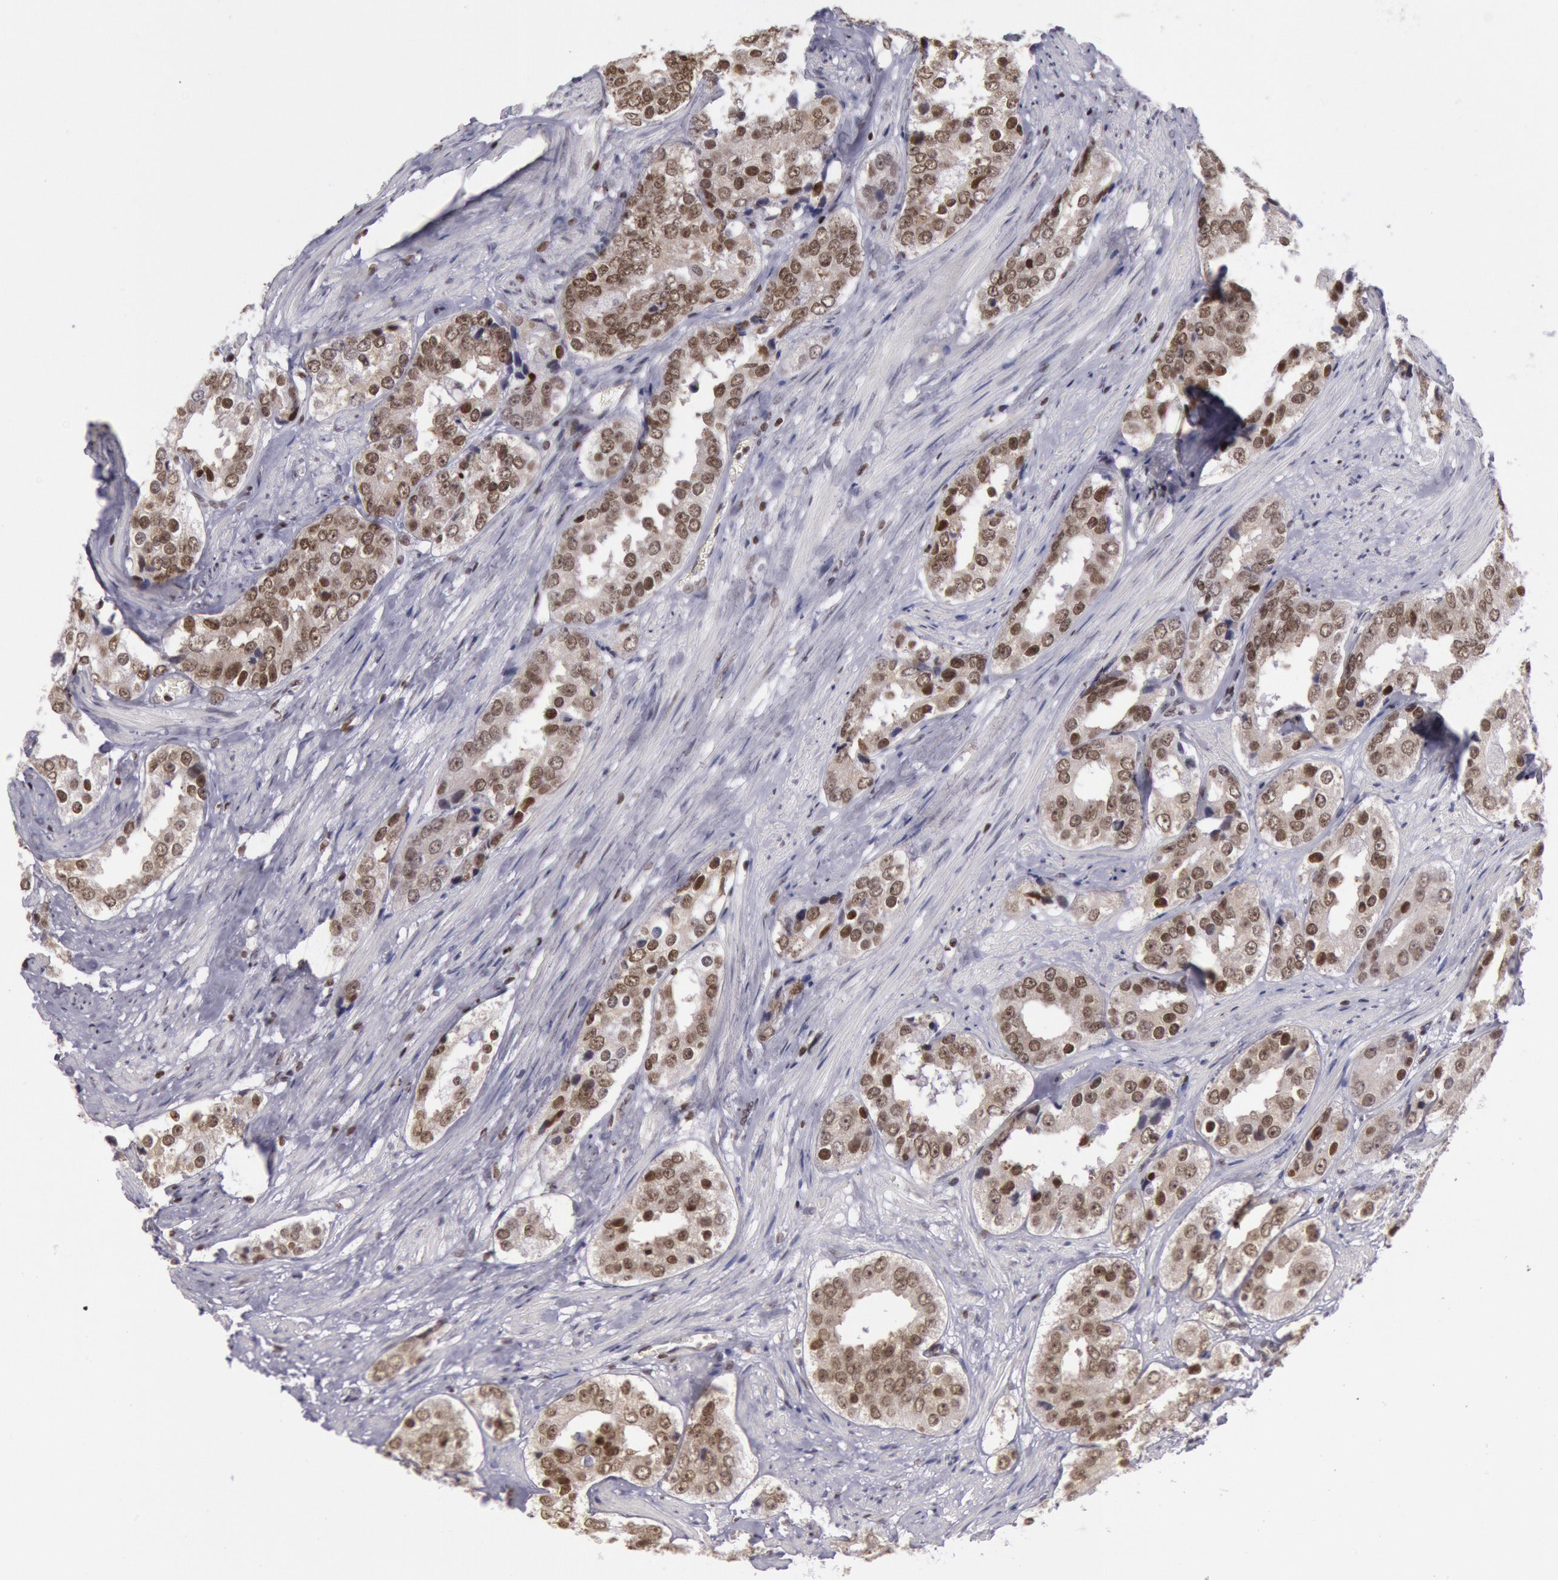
{"staining": {"intensity": "moderate", "quantity": ">75%", "location": "nuclear"}, "tissue": "prostate cancer", "cell_type": "Tumor cells", "image_type": "cancer", "snomed": [{"axis": "morphology", "description": "Adenocarcinoma, Medium grade"}, {"axis": "topography", "description": "Prostate"}], "caption": "Protein staining by IHC displays moderate nuclear positivity in about >75% of tumor cells in prostate cancer (medium-grade adenocarcinoma).", "gene": "NKAP", "patient": {"sex": "male", "age": 73}}